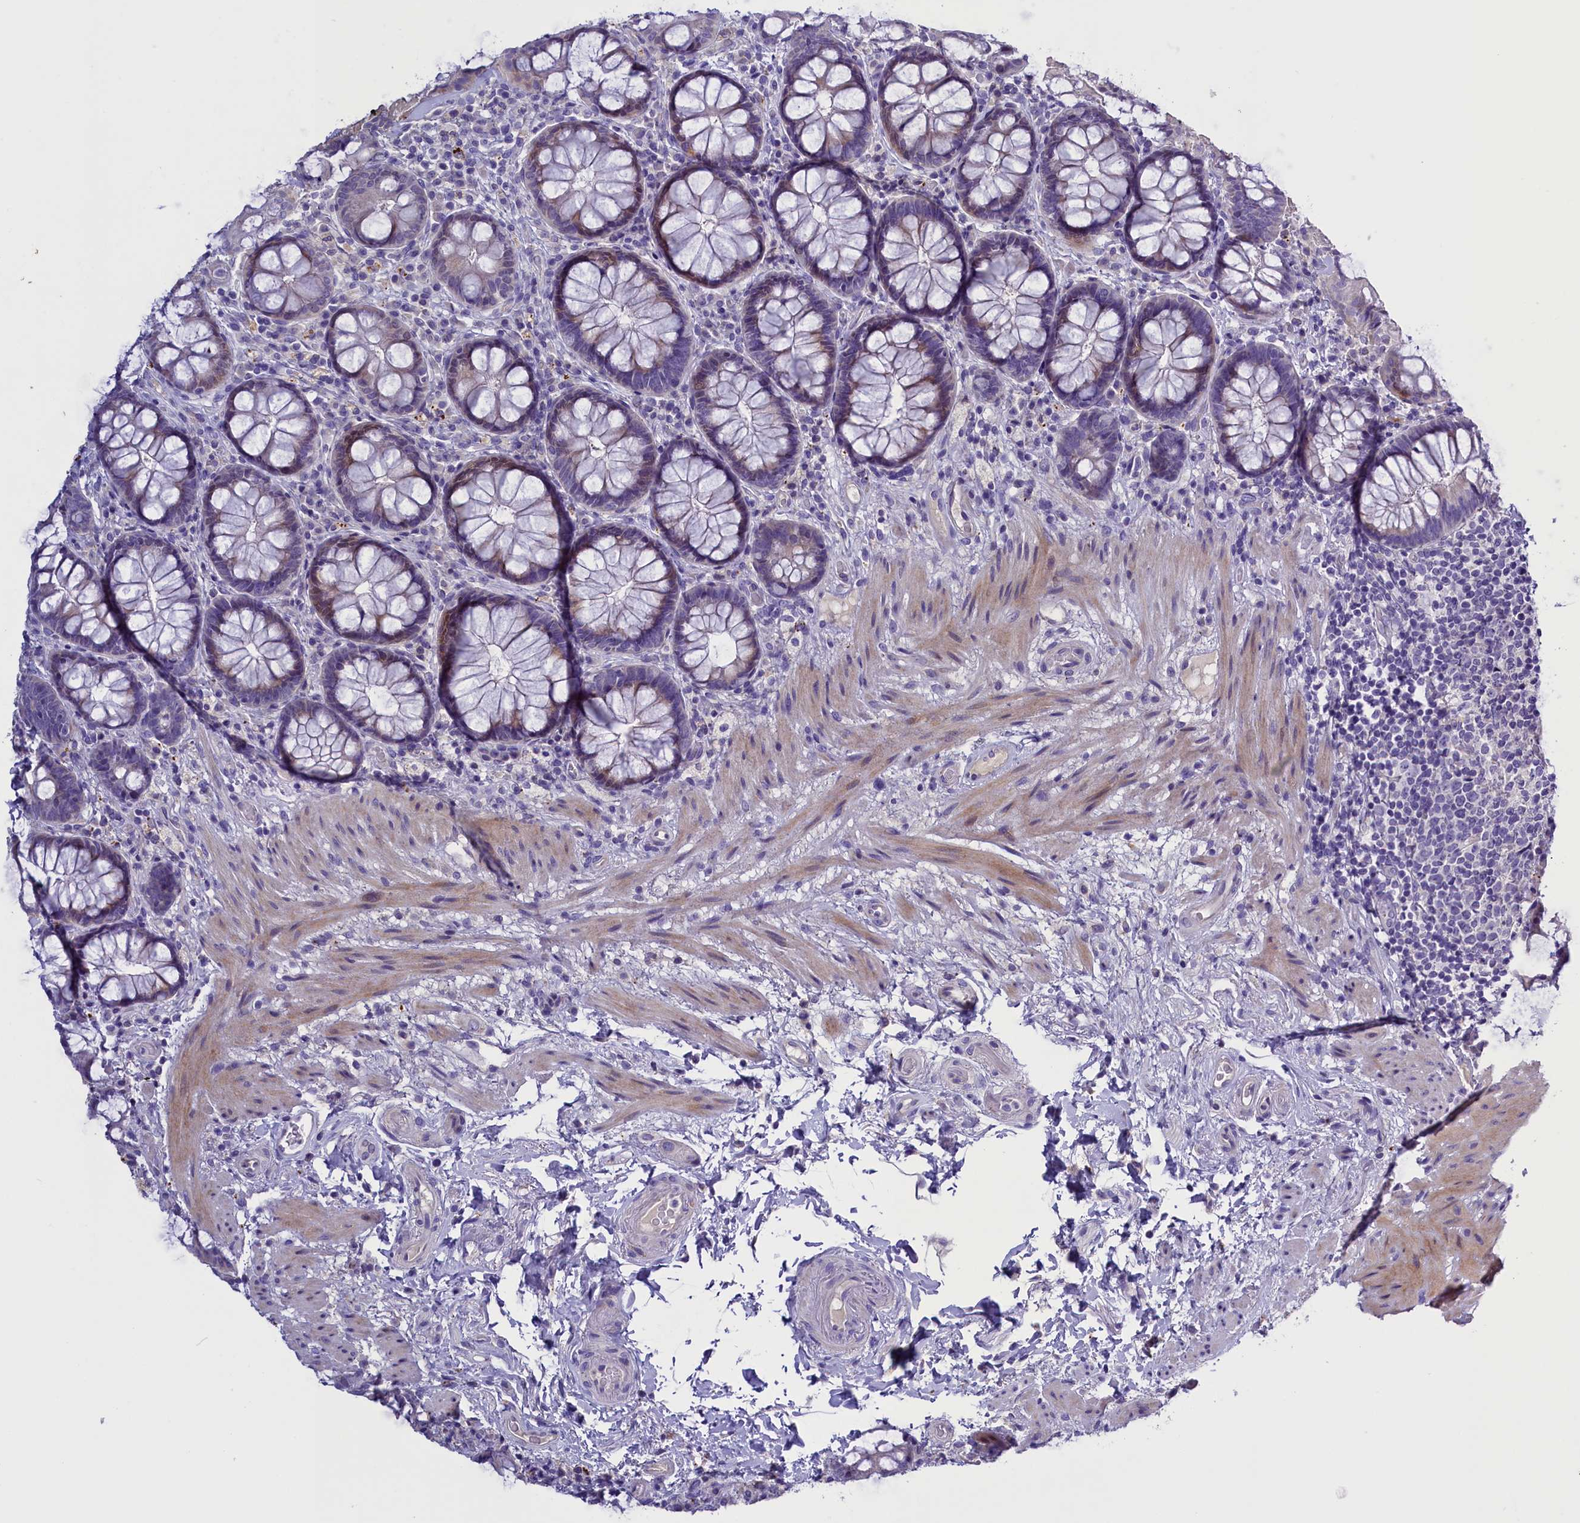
{"staining": {"intensity": "weak", "quantity": "25%-75%", "location": "cytoplasmic/membranous"}, "tissue": "rectum", "cell_type": "Glandular cells", "image_type": "normal", "snomed": [{"axis": "morphology", "description": "Normal tissue, NOS"}, {"axis": "topography", "description": "Rectum"}], "caption": "Immunohistochemical staining of normal rectum displays 25%-75% levels of weak cytoplasmic/membranous protein staining in approximately 25%-75% of glandular cells. (Stains: DAB in brown, nuclei in blue, Microscopy: brightfield microscopy at high magnification).", "gene": "RTTN", "patient": {"sex": "male", "age": 83}}